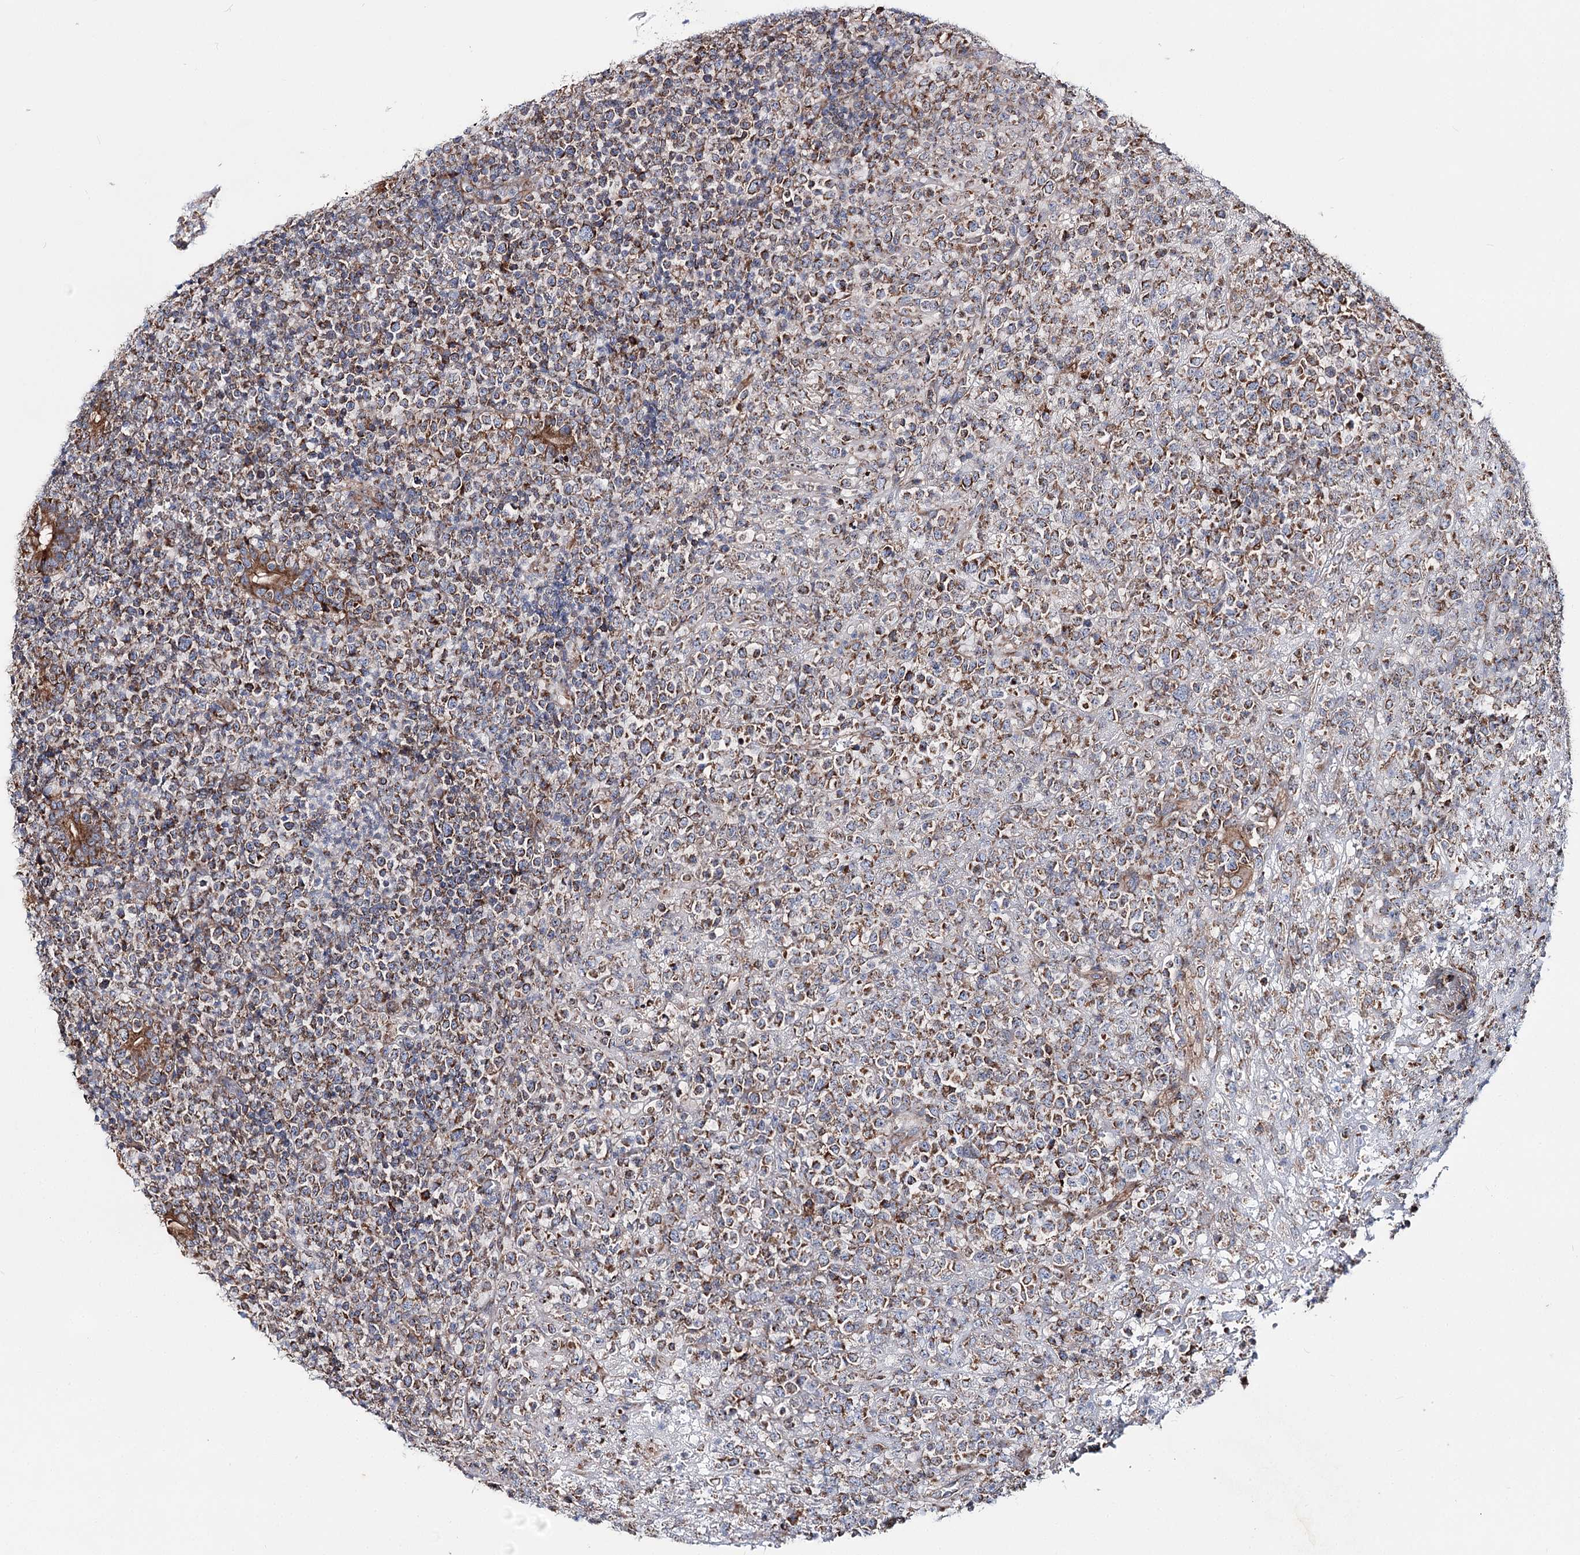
{"staining": {"intensity": "moderate", "quantity": ">75%", "location": "cytoplasmic/membranous"}, "tissue": "lymphoma", "cell_type": "Tumor cells", "image_type": "cancer", "snomed": [{"axis": "morphology", "description": "Malignant lymphoma, non-Hodgkin's type, High grade"}, {"axis": "topography", "description": "Colon"}], "caption": "A brown stain shows moderate cytoplasmic/membranous expression of a protein in malignant lymphoma, non-Hodgkin's type (high-grade) tumor cells.", "gene": "MSANTD2", "patient": {"sex": "female", "age": 53}}